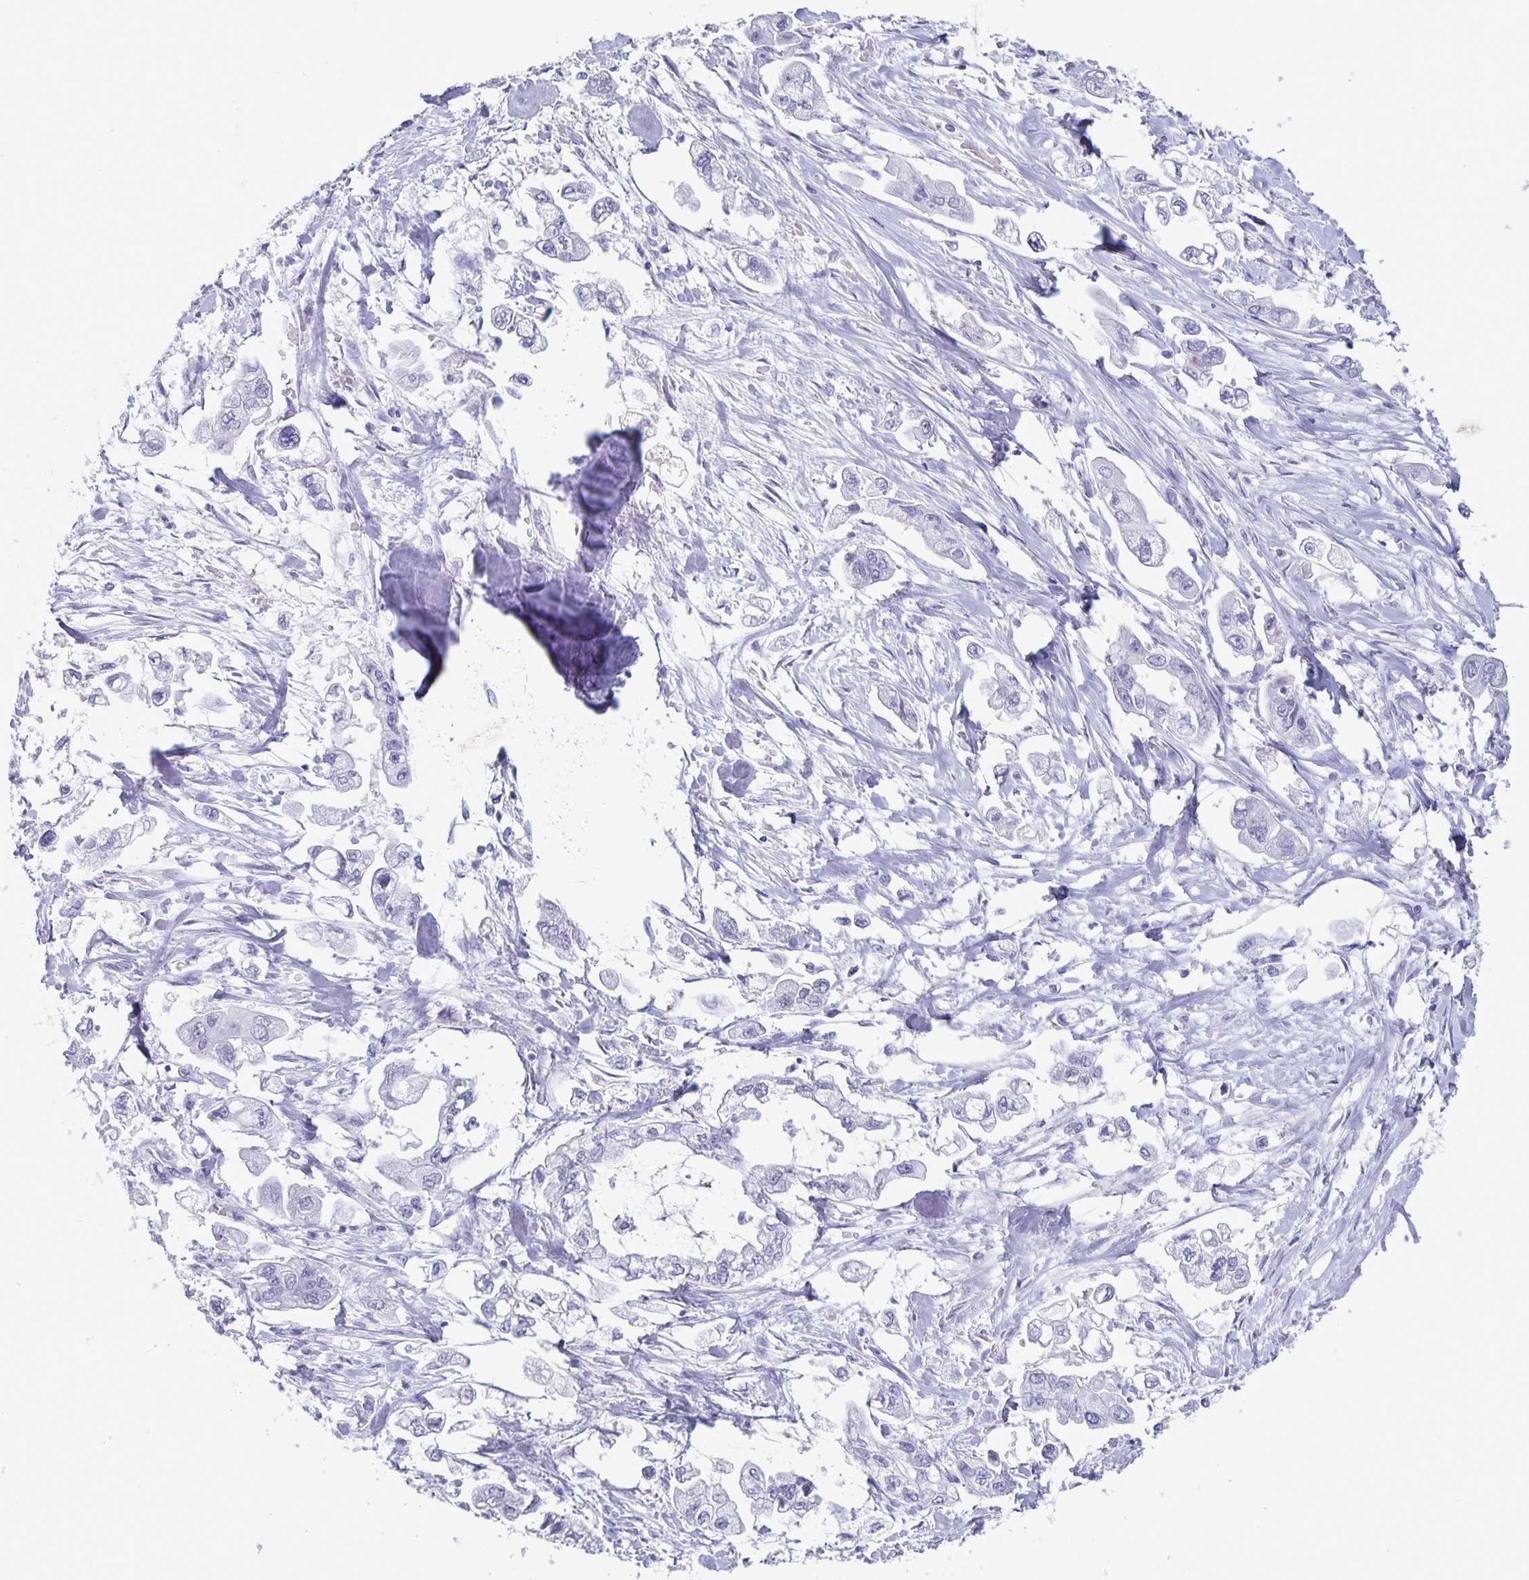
{"staining": {"intensity": "negative", "quantity": "none", "location": "none"}, "tissue": "stomach cancer", "cell_type": "Tumor cells", "image_type": "cancer", "snomed": [{"axis": "morphology", "description": "Adenocarcinoma, NOS"}, {"axis": "topography", "description": "Stomach"}], "caption": "Human stomach adenocarcinoma stained for a protein using immunohistochemistry (IHC) displays no staining in tumor cells.", "gene": "BPIFA3", "patient": {"sex": "male", "age": 62}}